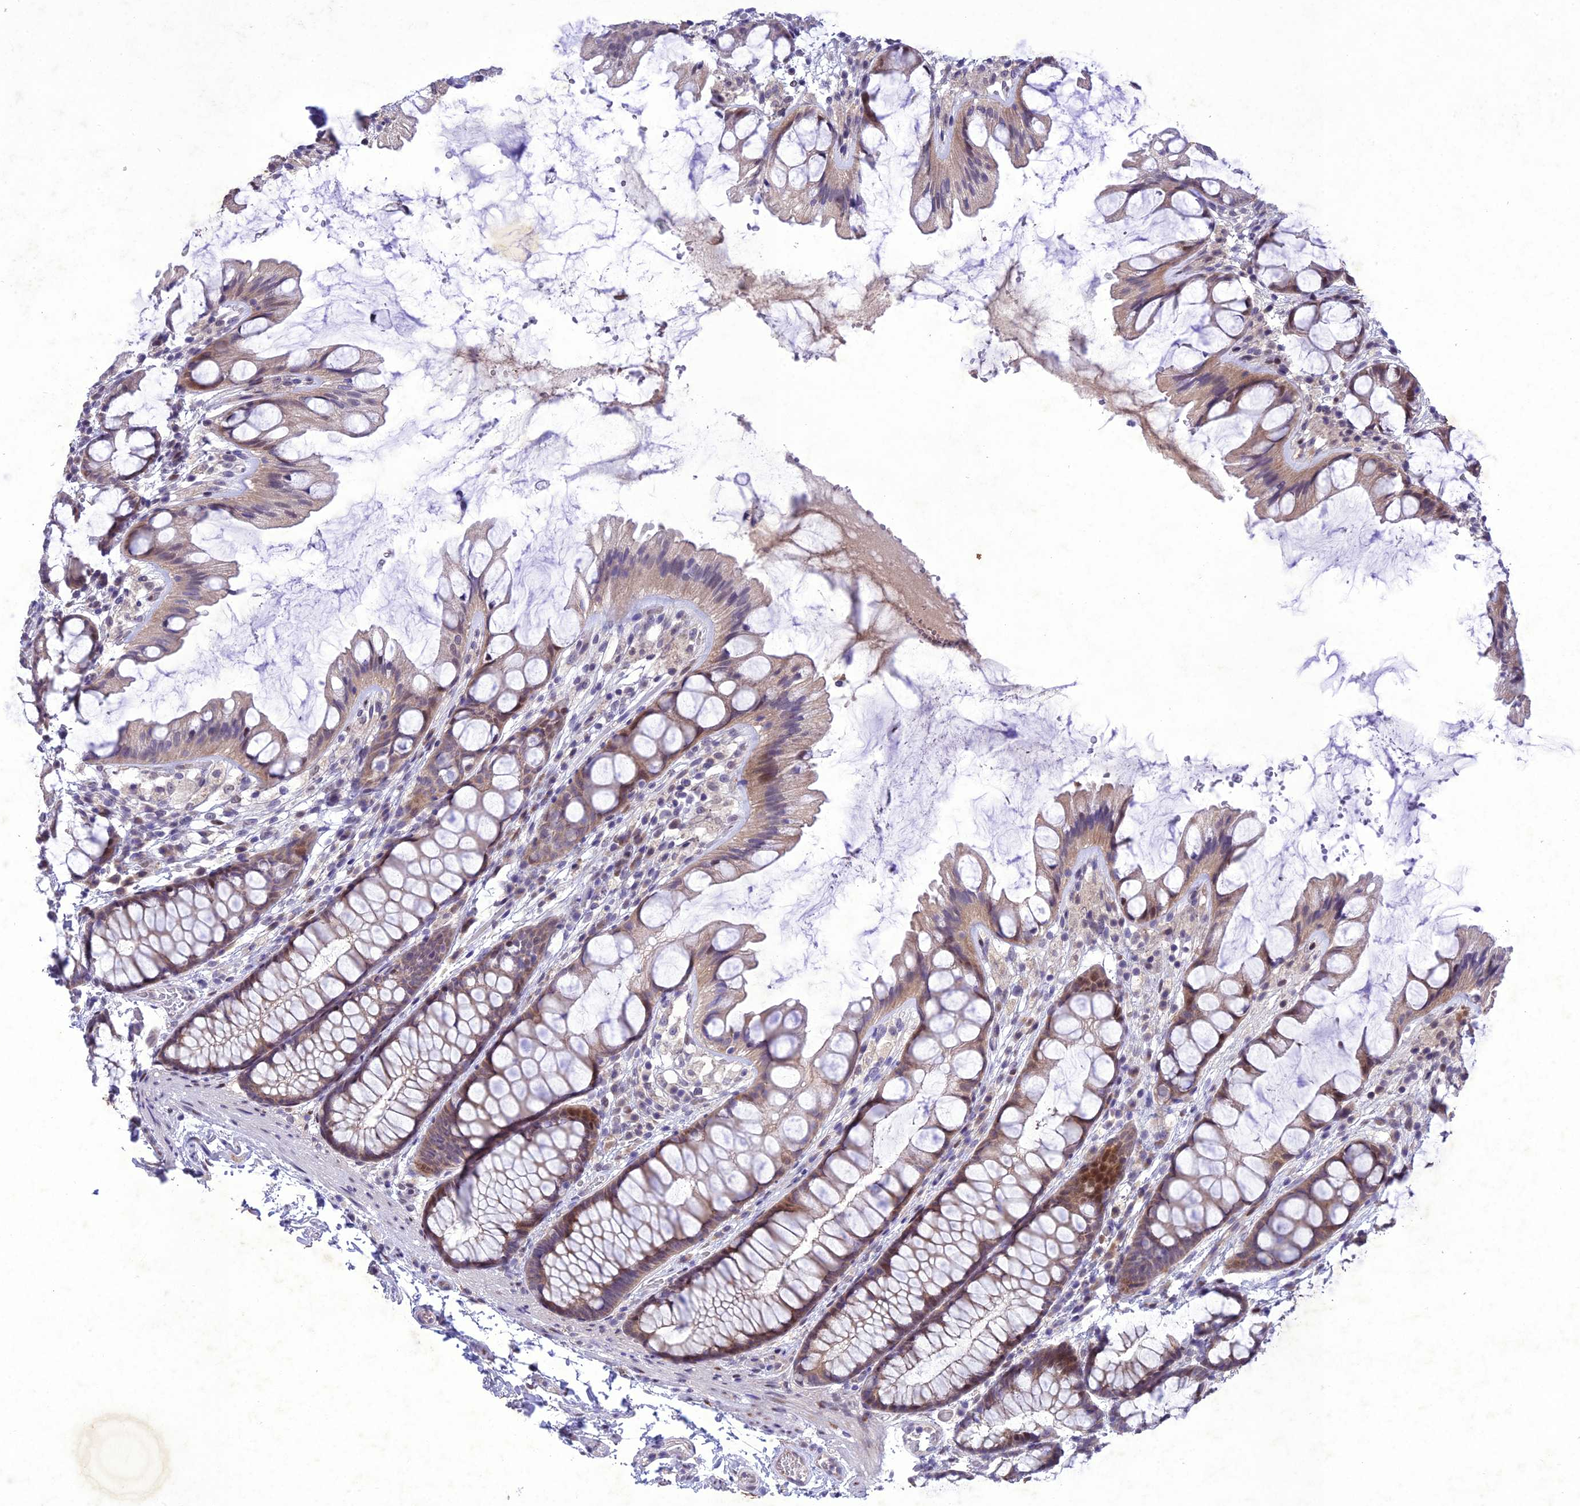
{"staining": {"intensity": "moderate", "quantity": "<25%", "location": "nuclear"}, "tissue": "colon", "cell_type": "Endothelial cells", "image_type": "normal", "snomed": [{"axis": "morphology", "description": "Normal tissue, NOS"}, {"axis": "topography", "description": "Colon"}], "caption": "Colon stained with immunohistochemistry (IHC) displays moderate nuclear expression in about <25% of endothelial cells. The staining was performed using DAB (3,3'-diaminobenzidine) to visualize the protein expression in brown, while the nuclei were stained in blue with hematoxylin (Magnification: 20x).", "gene": "ANKRD52", "patient": {"sex": "male", "age": 47}}